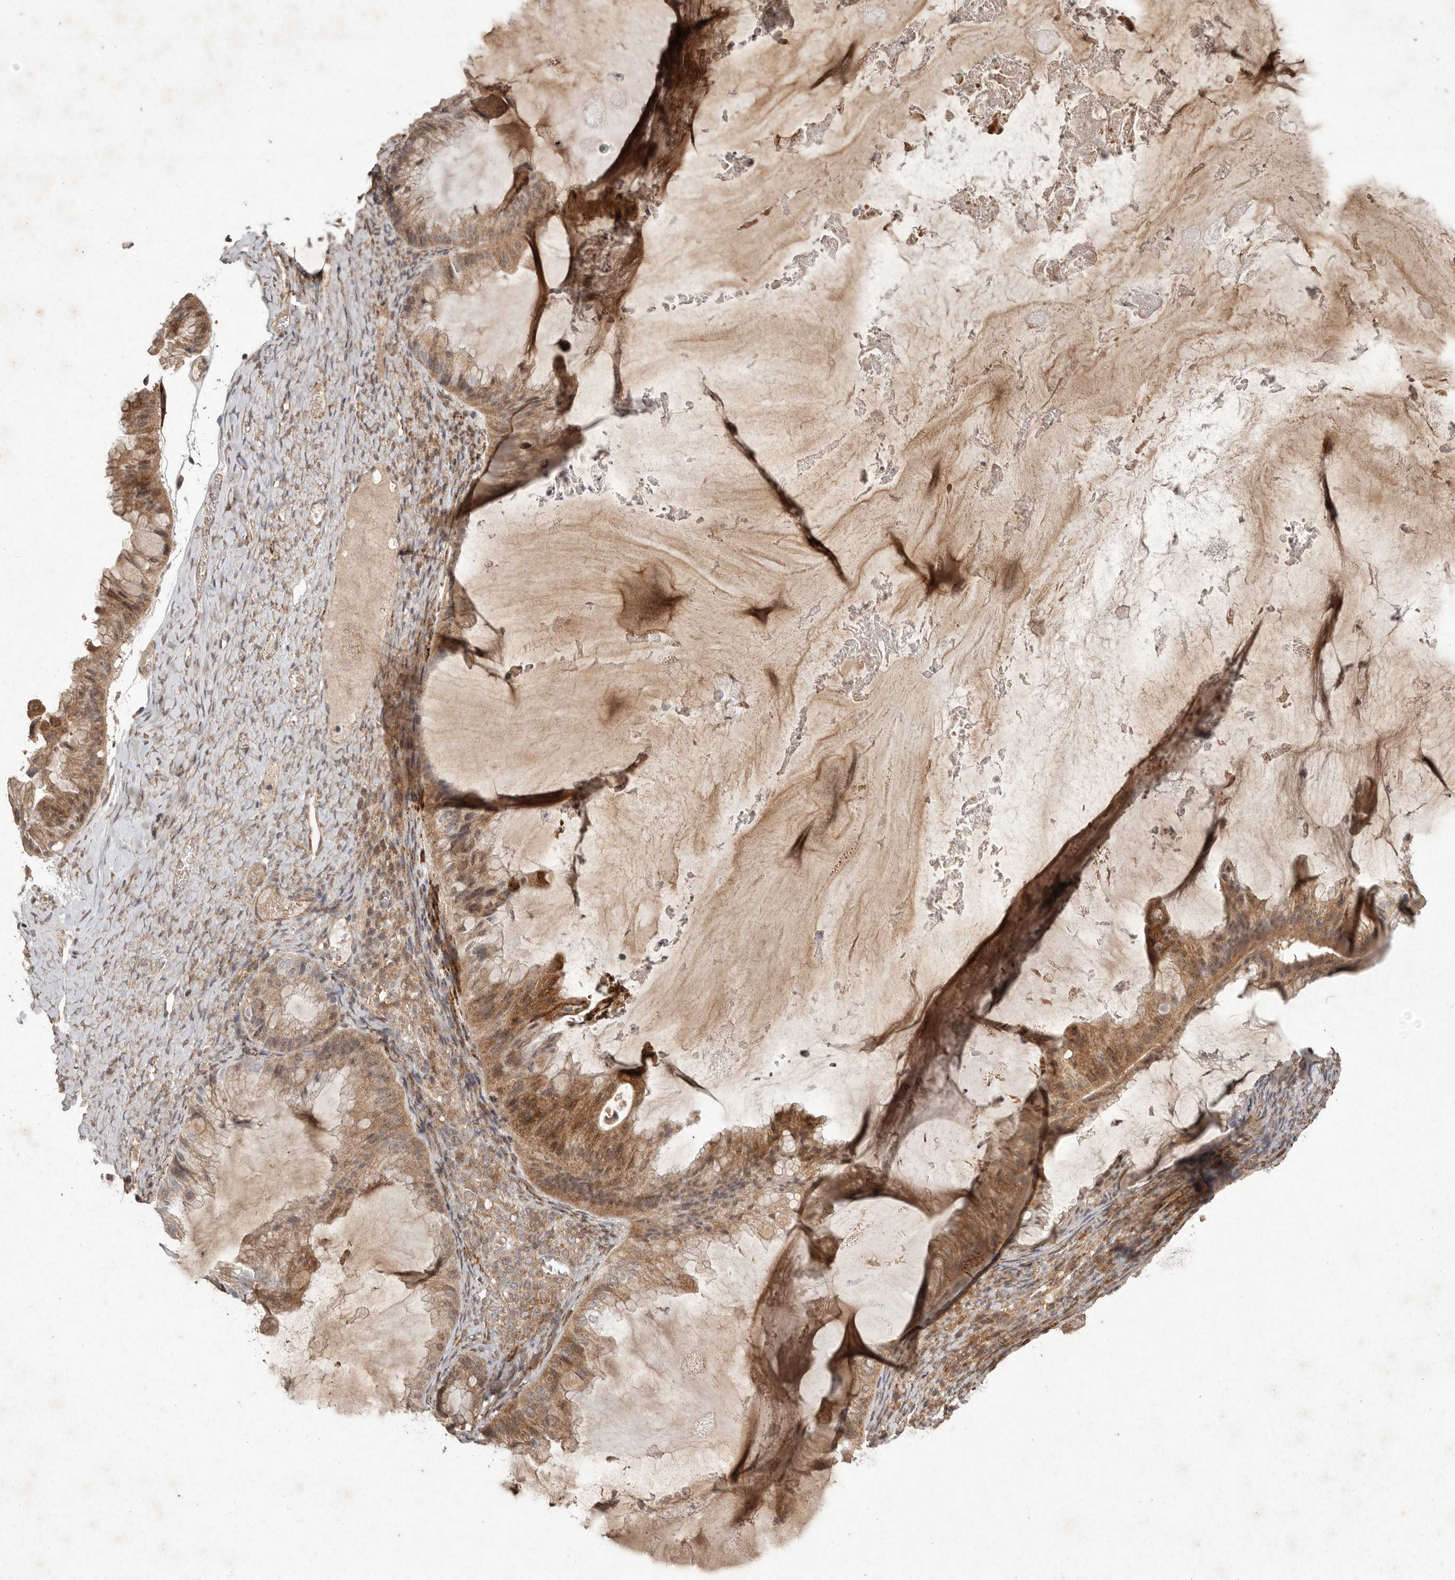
{"staining": {"intensity": "moderate", "quantity": ">75%", "location": "cytoplasmic/membranous"}, "tissue": "ovarian cancer", "cell_type": "Tumor cells", "image_type": "cancer", "snomed": [{"axis": "morphology", "description": "Cystadenocarcinoma, mucinous, NOS"}, {"axis": "topography", "description": "Ovary"}], "caption": "The micrograph displays immunohistochemical staining of ovarian cancer. There is moderate cytoplasmic/membranous expression is seen in about >75% of tumor cells.", "gene": "PLOD2", "patient": {"sex": "female", "age": 61}}